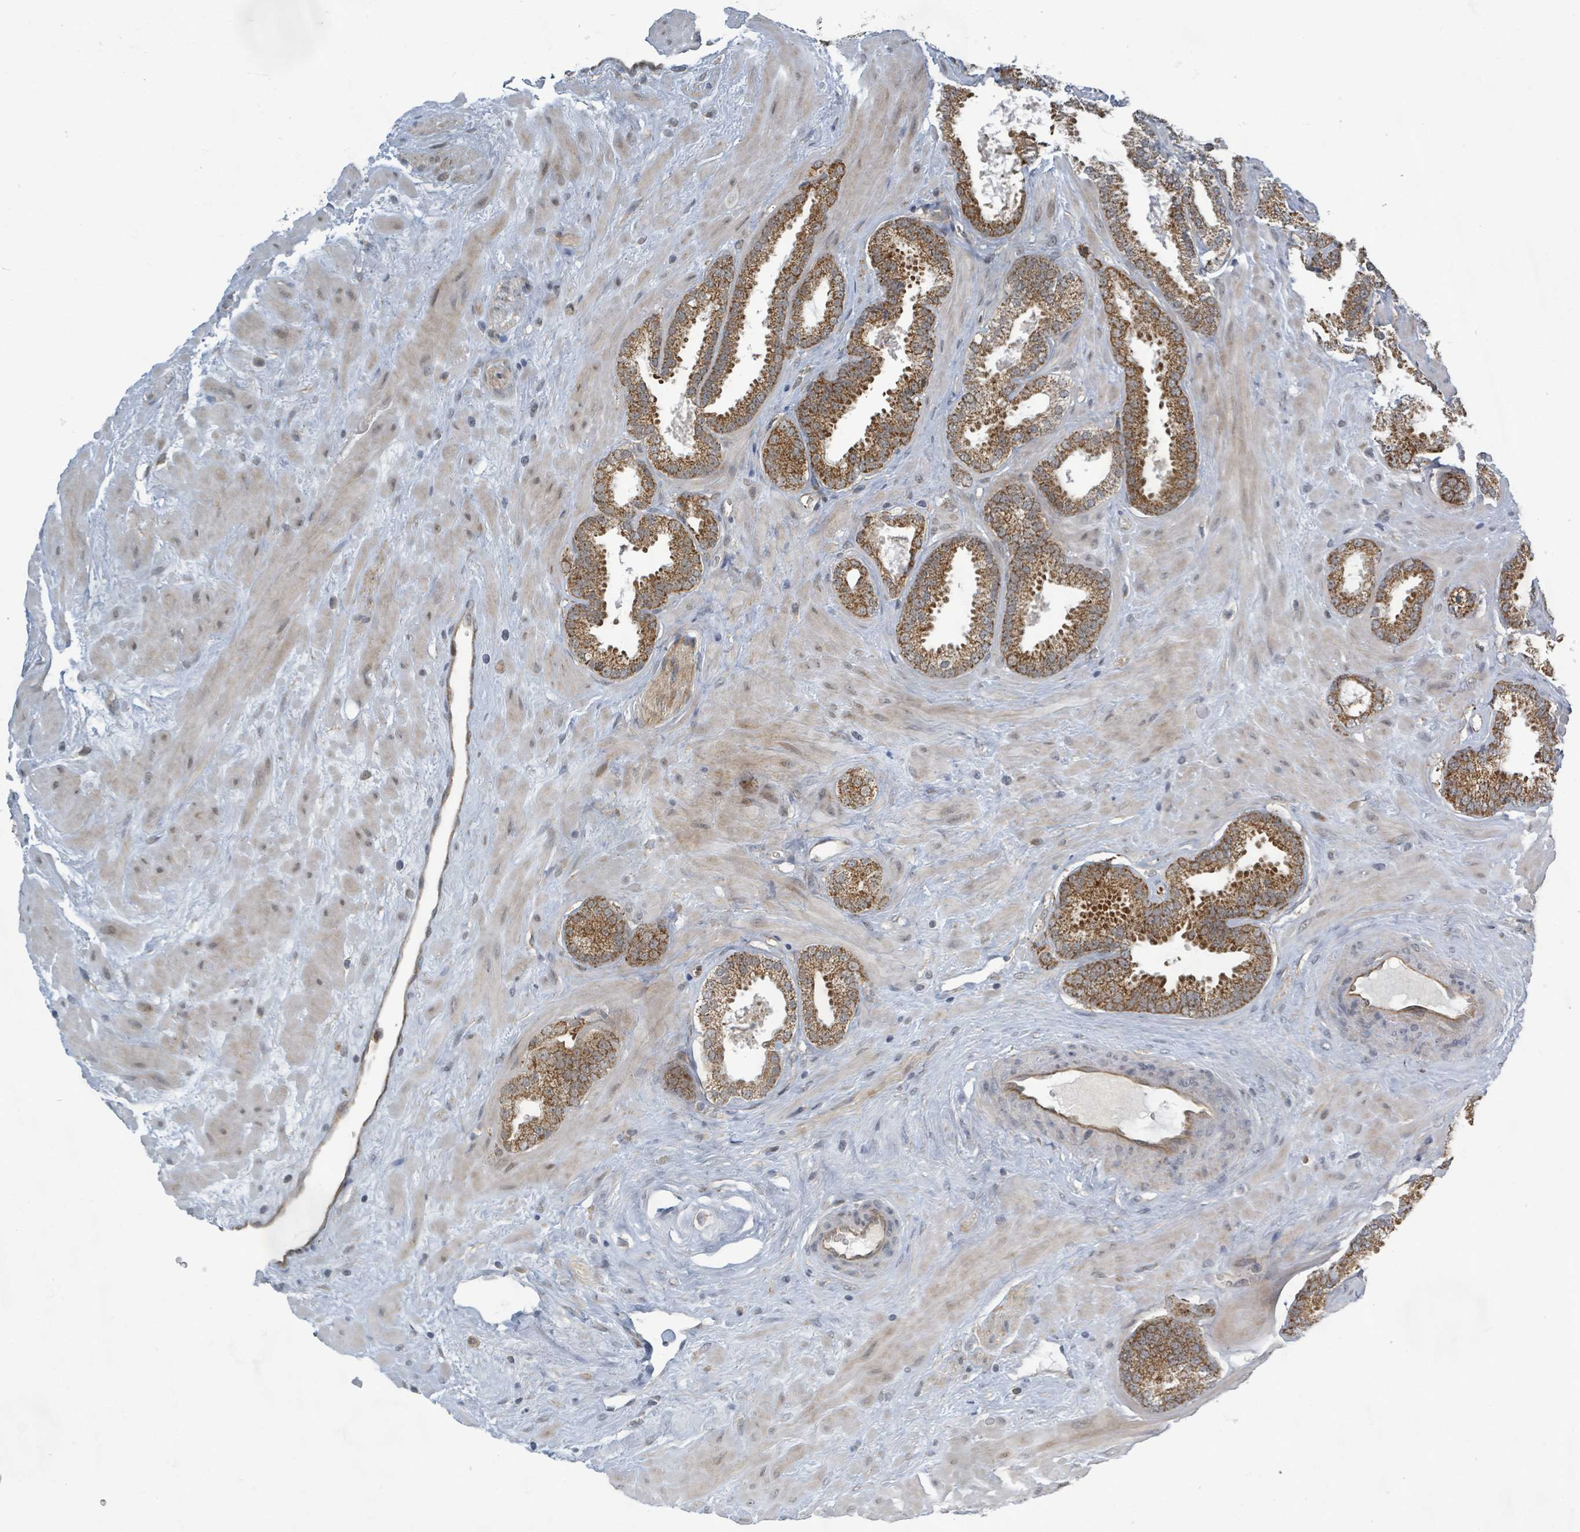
{"staining": {"intensity": "strong", "quantity": ">75%", "location": "cytoplasmic/membranous"}, "tissue": "prostate cancer", "cell_type": "Tumor cells", "image_type": "cancer", "snomed": [{"axis": "morphology", "description": "Adenocarcinoma, Low grade"}, {"axis": "topography", "description": "Prostate"}], "caption": "Low-grade adenocarcinoma (prostate) stained with a protein marker displays strong staining in tumor cells.", "gene": "INTS15", "patient": {"sex": "male", "age": 62}}